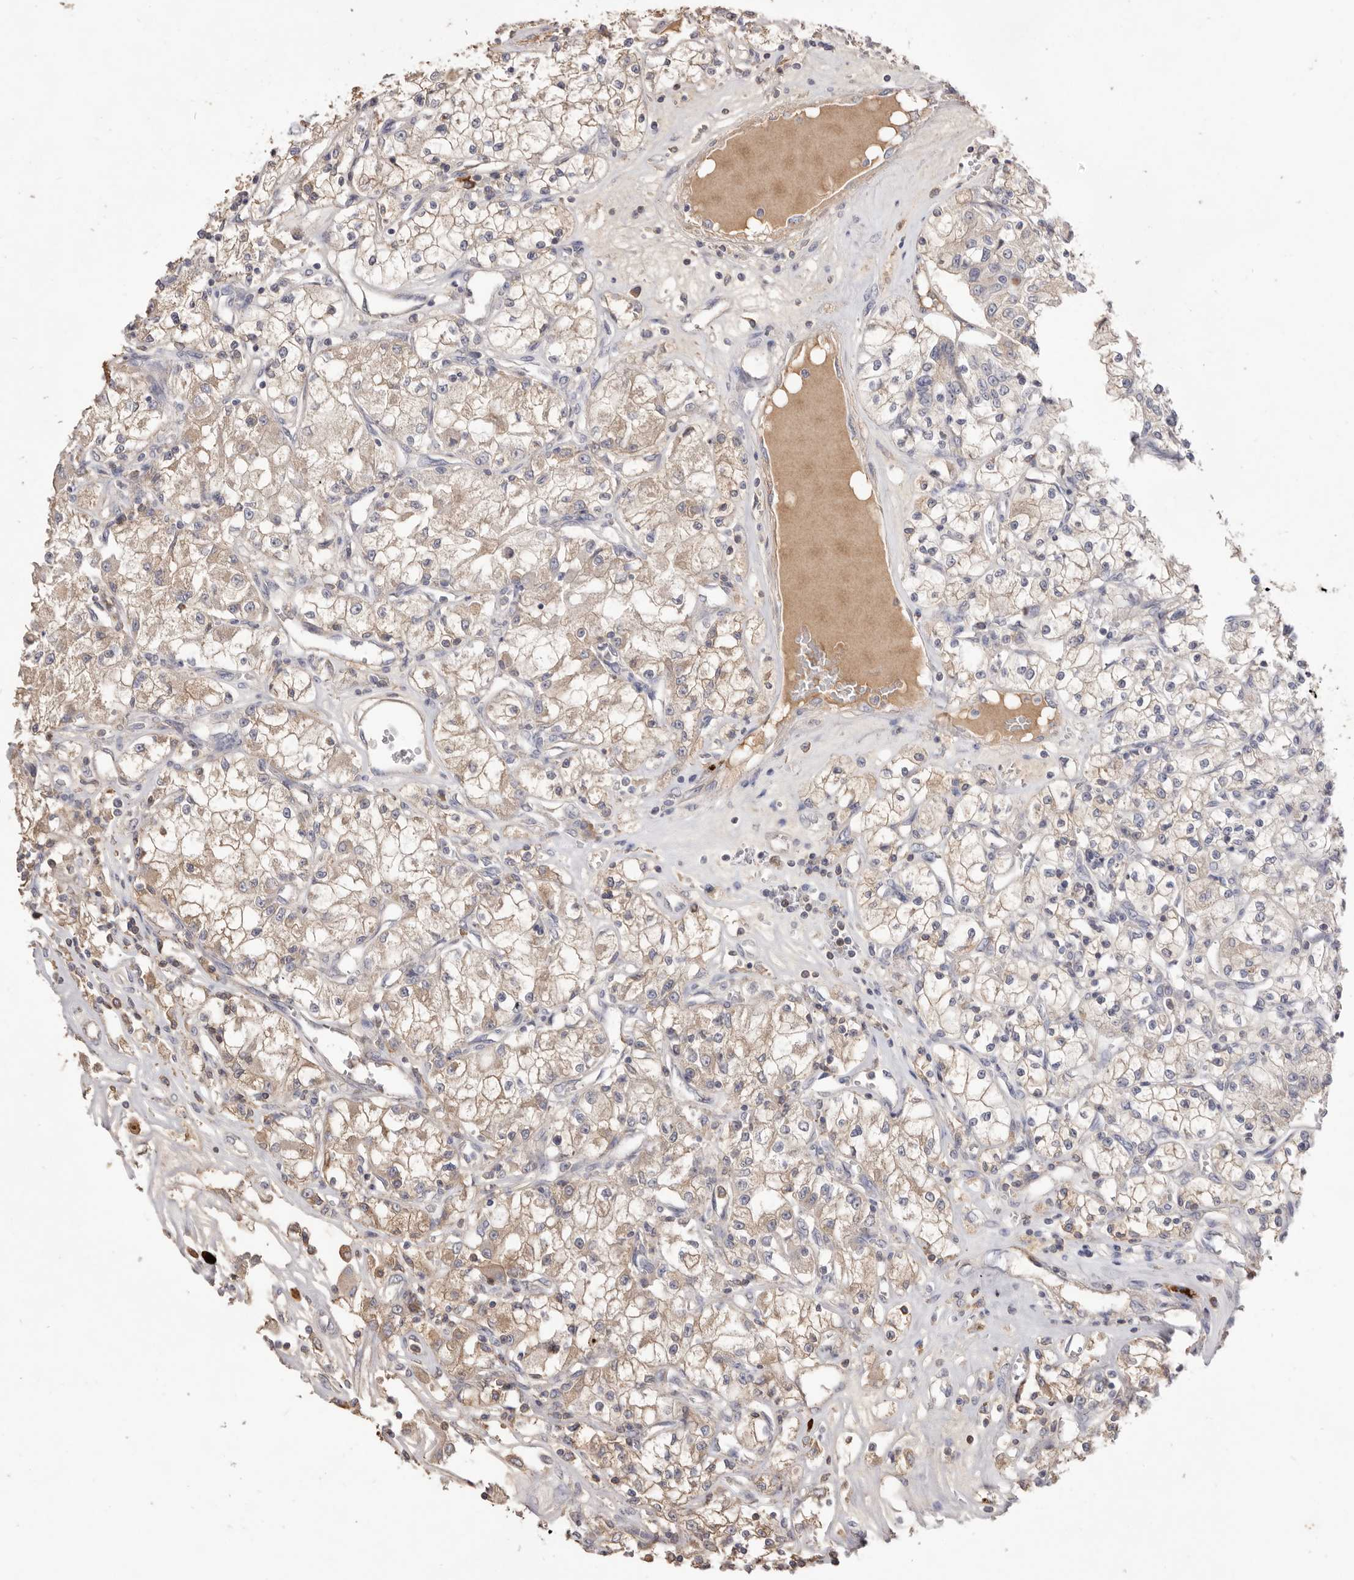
{"staining": {"intensity": "weak", "quantity": ">75%", "location": "cytoplasmic/membranous"}, "tissue": "renal cancer", "cell_type": "Tumor cells", "image_type": "cancer", "snomed": [{"axis": "morphology", "description": "Adenocarcinoma, NOS"}, {"axis": "topography", "description": "Kidney"}], "caption": "Renal adenocarcinoma tissue displays weak cytoplasmic/membranous positivity in about >75% of tumor cells, visualized by immunohistochemistry.", "gene": "HCAR2", "patient": {"sex": "female", "age": 59}}